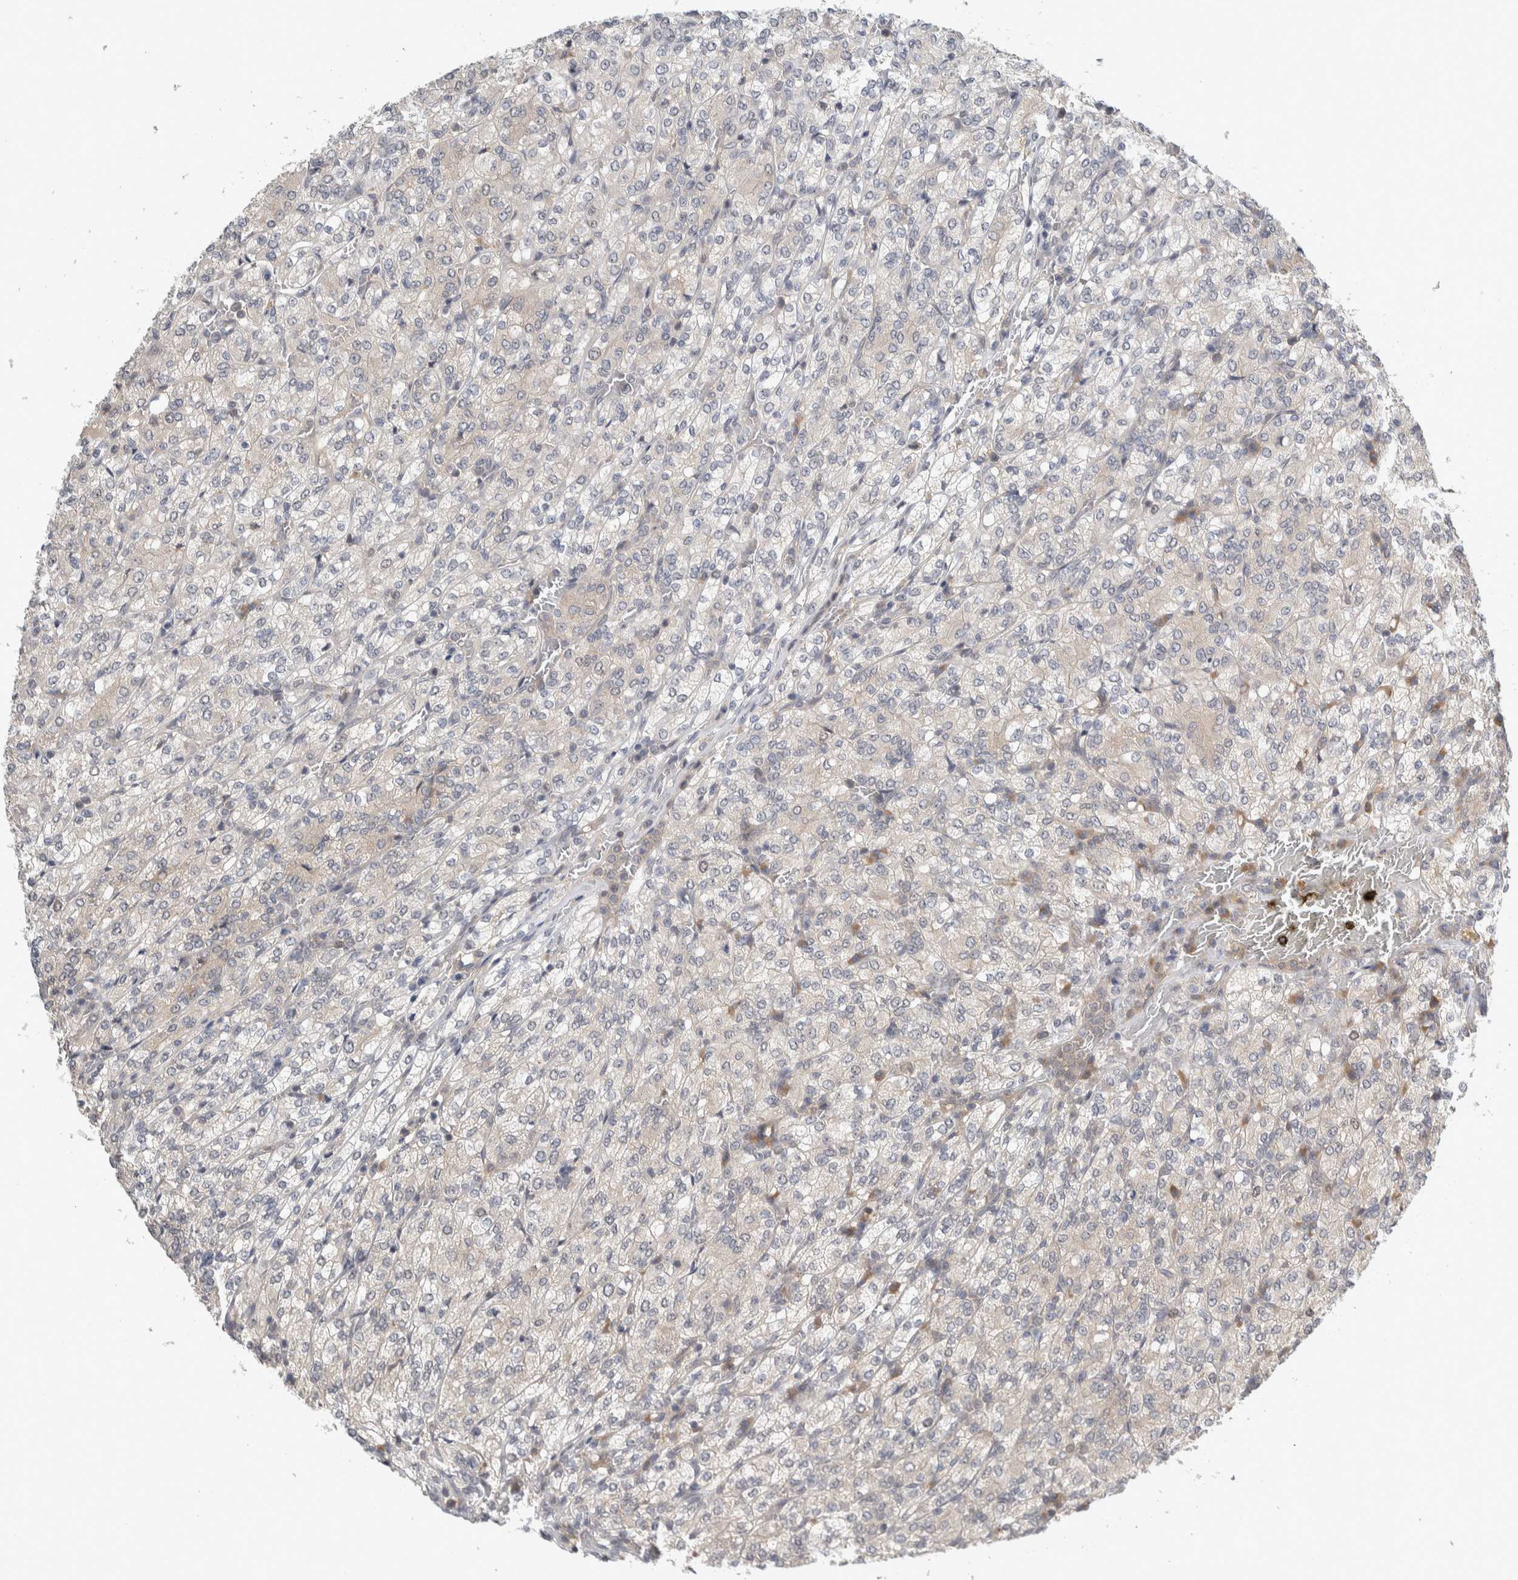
{"staining": {"intensity": "negative", "quantity": "none", "location": "none"}, "tissue": "renal cancer", "cell_type": "Tumor cells", "image_type": "cancer", "snomed": [{"axis": "morphology", "description": "Adenocarcinoma, NOS"}, {"axis": "topography", "description": "Kidney"}], "caption": "Adenocarcinoma (renal) was stained to show a protein in brown. There is no significant staining in tumor cells.", "gene": "MPRIP", "patient": {"sex": "male", "age": 77}}